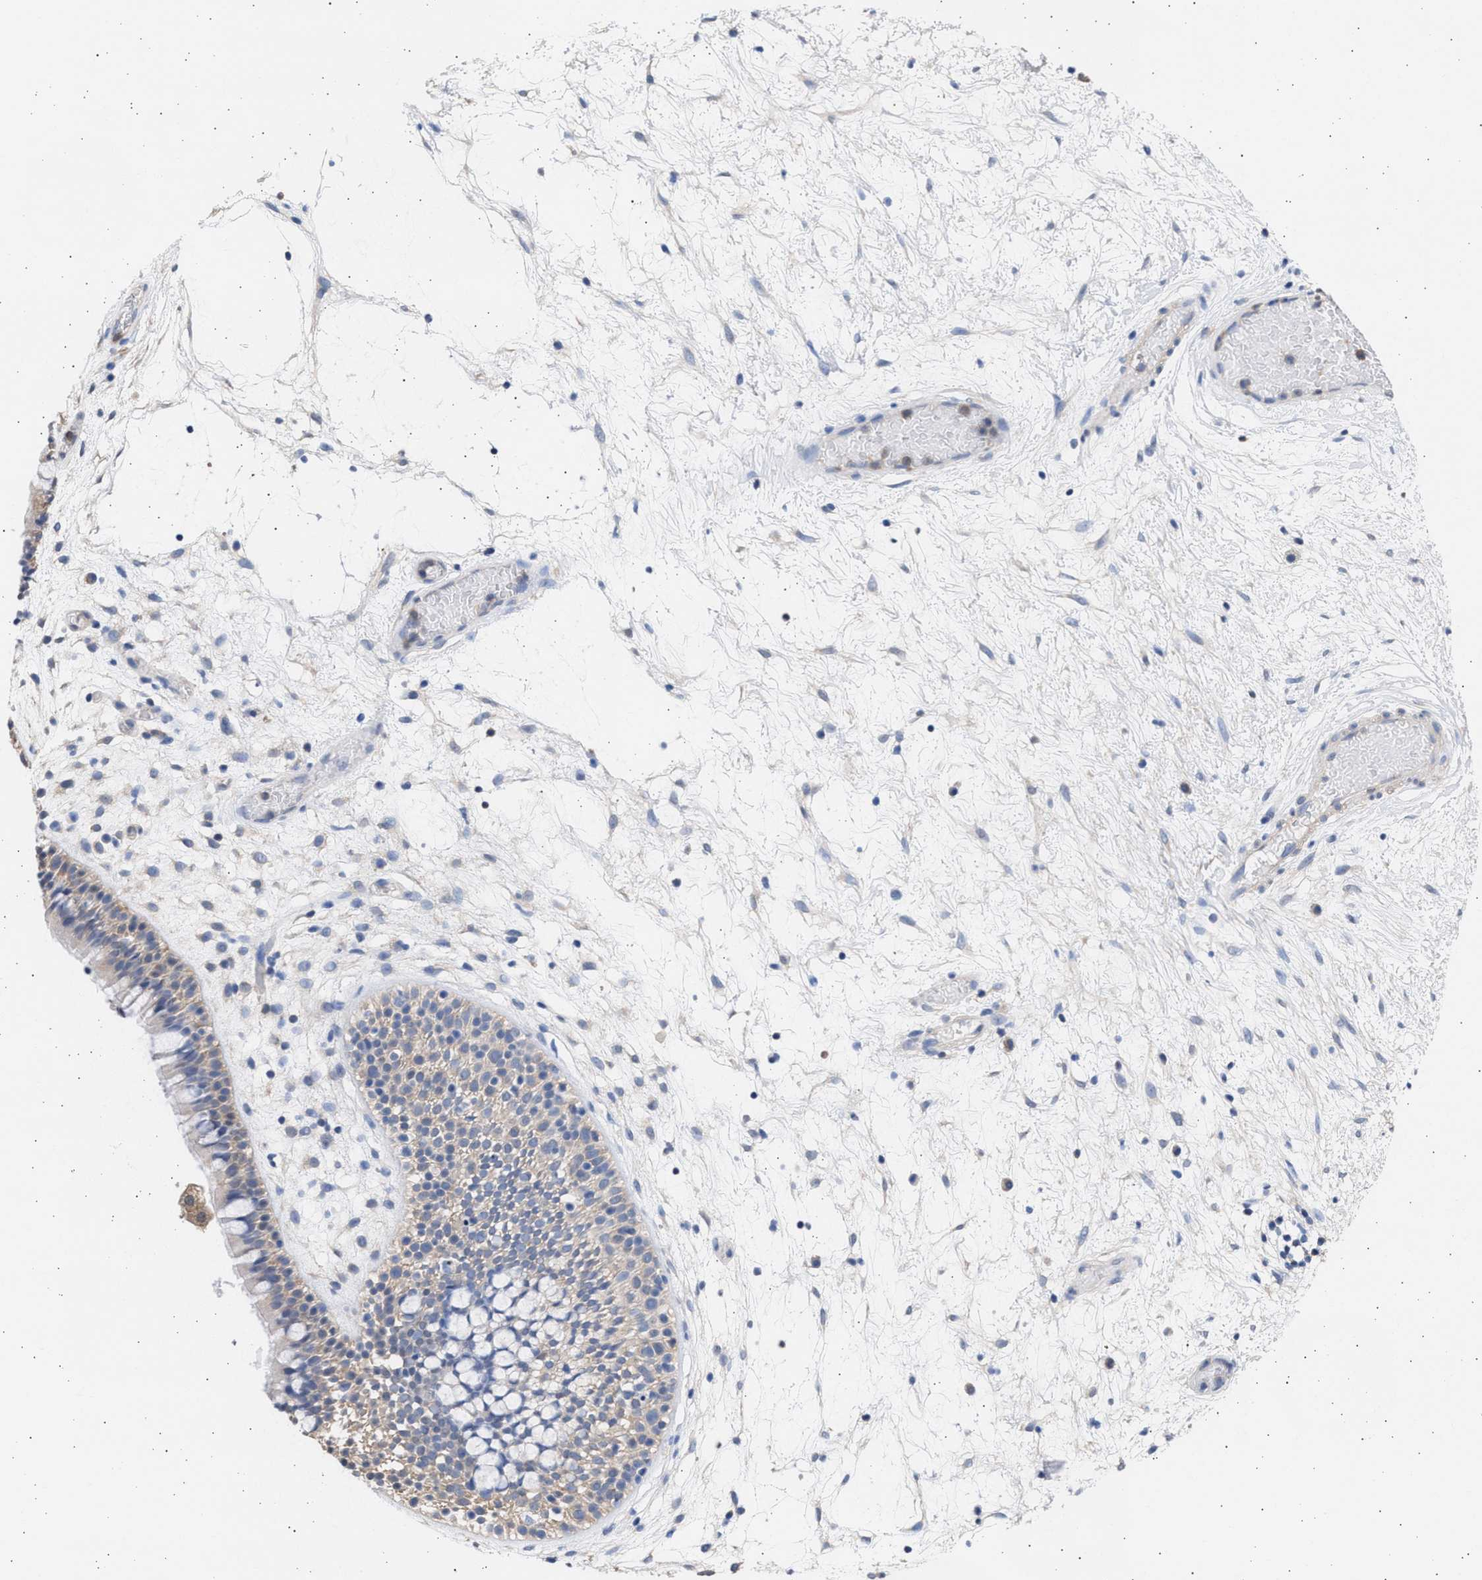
{"staining": {"intensity": "weak", "quantity": "25%-75%", "location": "cytoplasmic/membranous"}, "tissue": "nasopharynx", "cell_type": "Respiratory epithelial cells", "image_type": "normal", "snomed": [{"axis": "morphology", "description": "Normal tissue, NOS"}, {"axis": "morphology", "description": "Inflammation, NOS"}, {"axis": "topography", "description": "Nasopharynx"}], "caption": "Respiratory epithelial cells reveal low levels of weak cytoplasmic/membranous staining in approximately 25%-75% of cells in benign nasopharynx.", "gene": "ALDOC", "patient": {"sex": "male", "age": 48}}